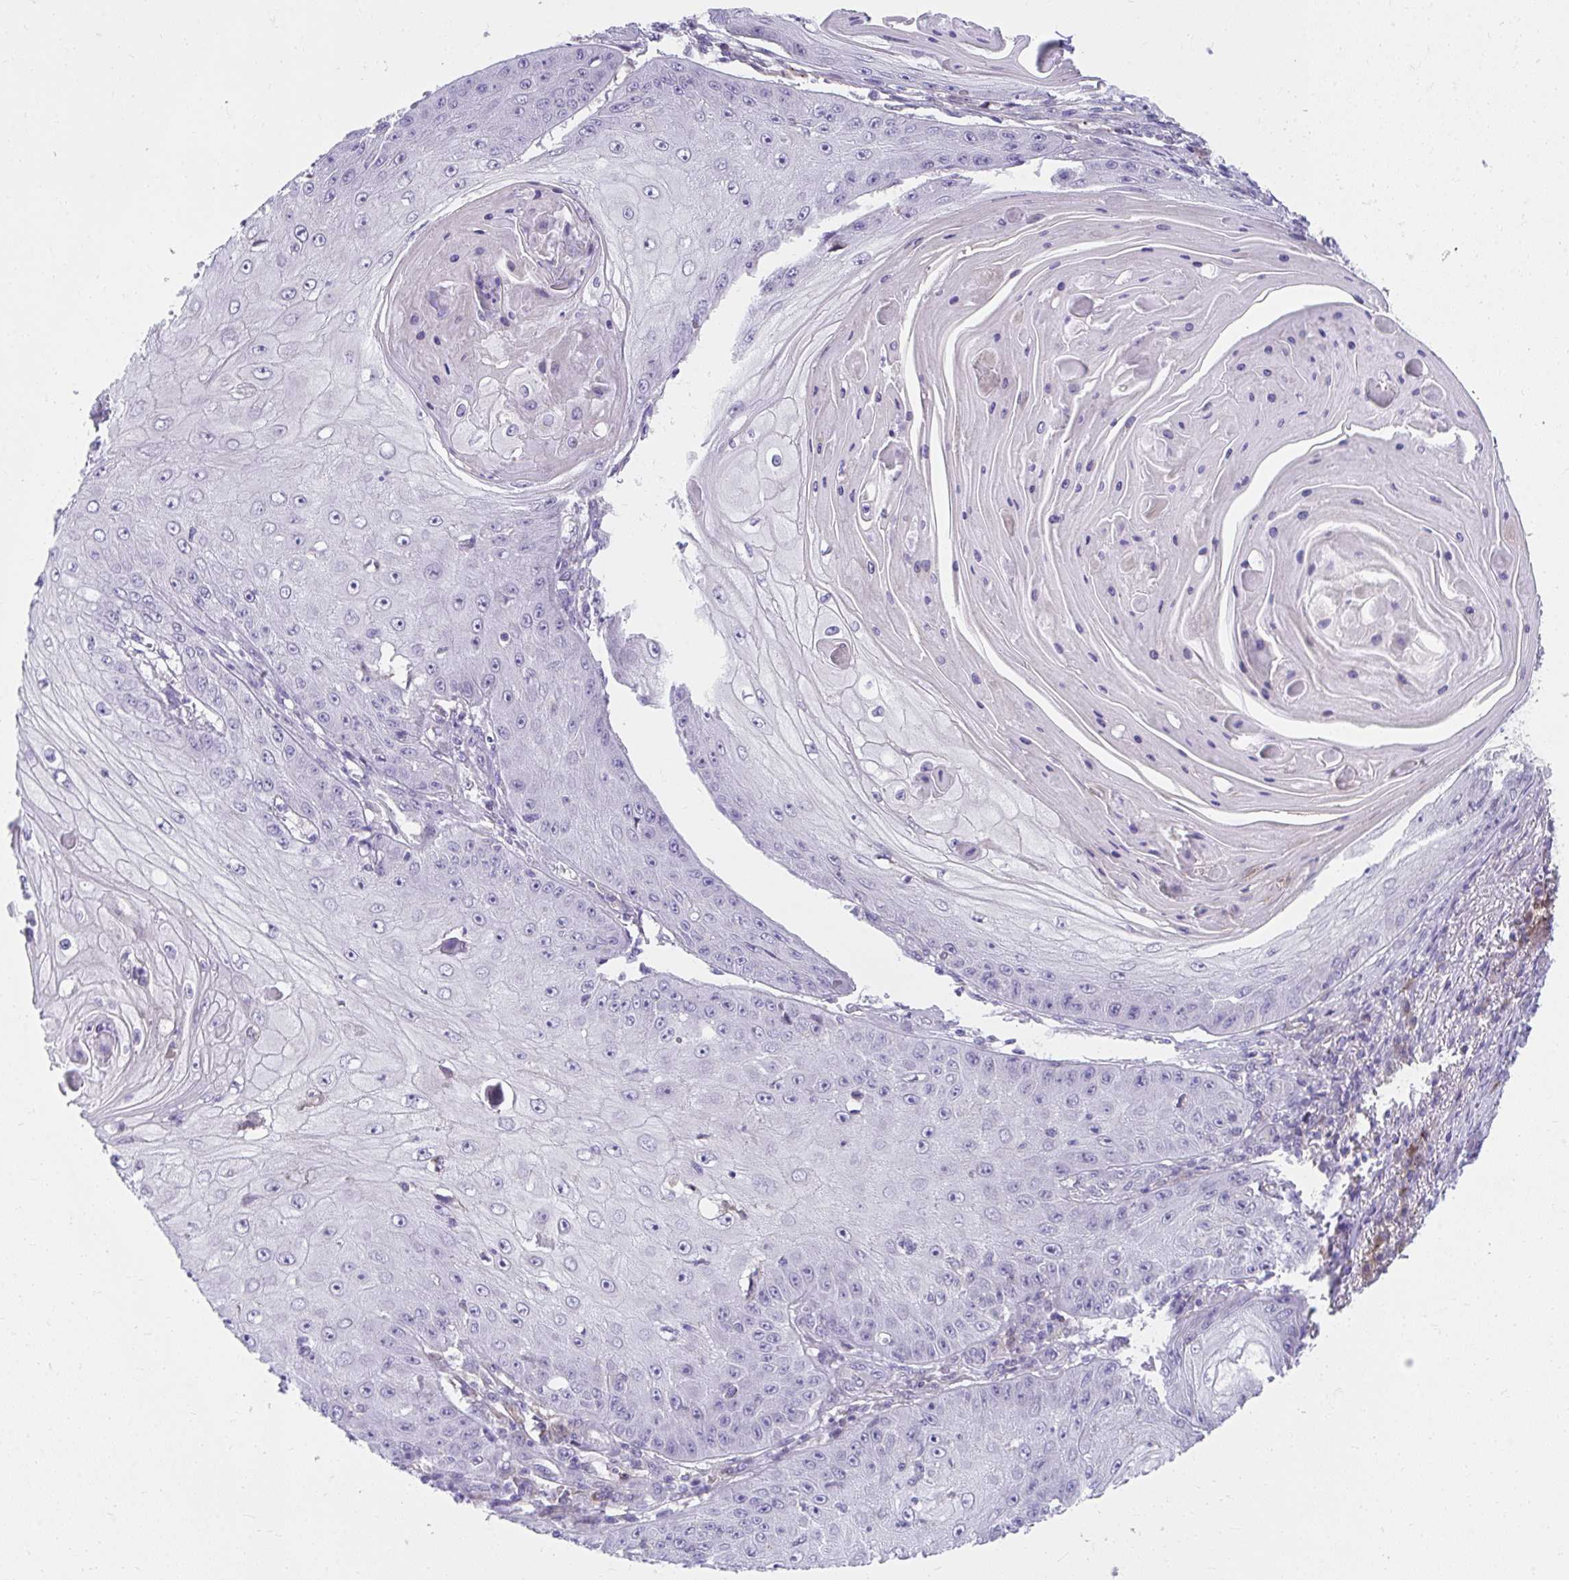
{"staining": {"intensity": "negative", "quantity": "none", "location": "none"}, "tissue": "skin cancer", "cell_type": "Tumor cells", "image_type": "cancer", "snomed": [{"axis": "morphology", "description": "Squamous cell carcinoma, NOS"}, {"axis": "topography", "description": "Skin"}], "caption": "Immunohistochemistry photomicrograph of human skin cancer stained for a protein (brown), which shows no expression in tumor cells.", "gene": "SLAMF7", "patient": {"sex": "male", "age": 70}}